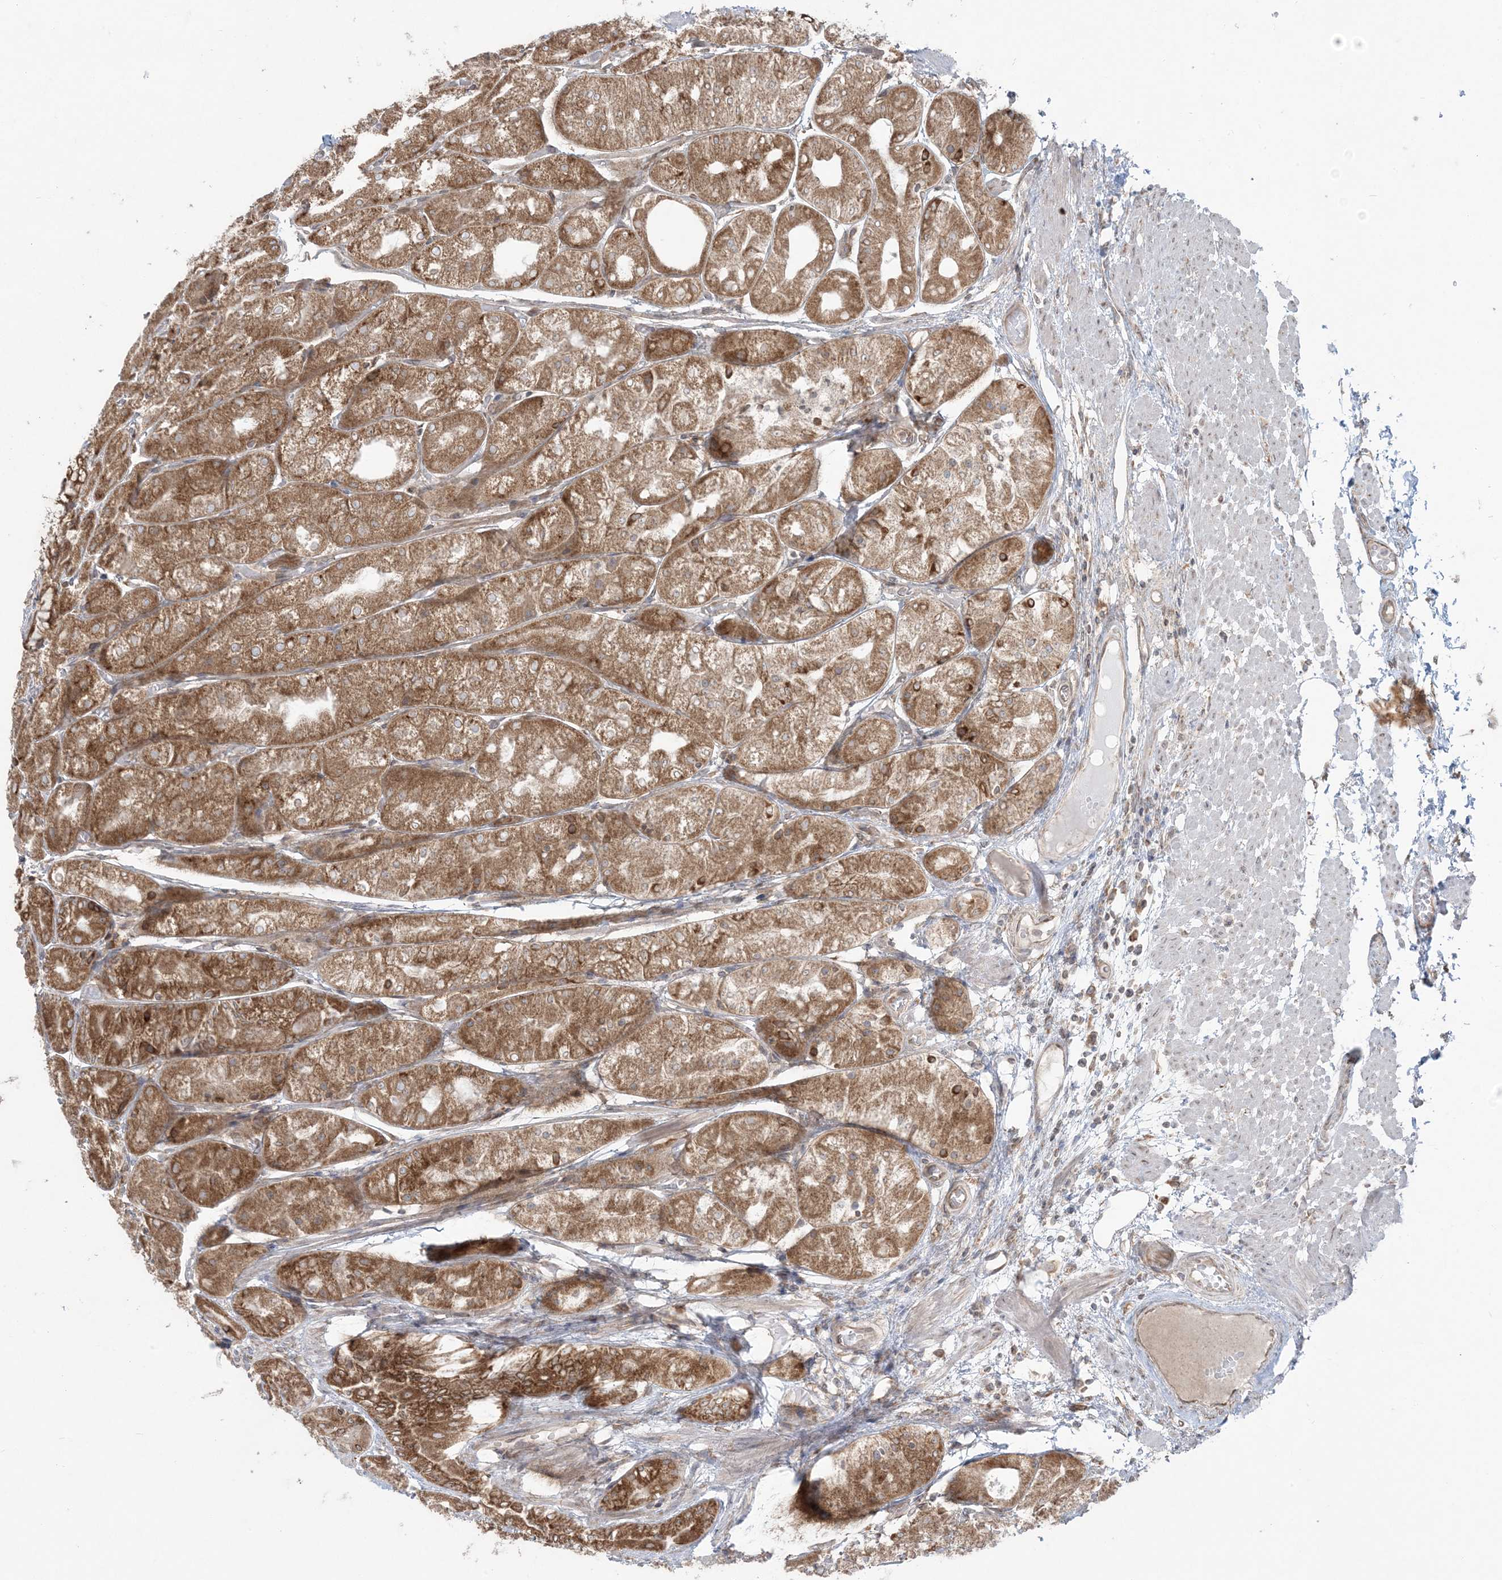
{"staining": {"intensity": "moderate", "quantity": ">75%", "location": "cytoplasmic/membranous"}, "tissue": "stomach", "cell_type": "Glandular cells", "image_type": "normal", "snomed": [{"axis": "morphology", "description": "Normal tissue, NOS"}, {"axis": "topography", "description": "Stomach, upper"}], "caption": "Brown immunohistochemical staining in normal stomach reveals moderate cytoplasmic/membranous staining in approximately >75% of glandular cells.", "gene": "UBXN4", "patient": {"sex": "male", "age": 72}}